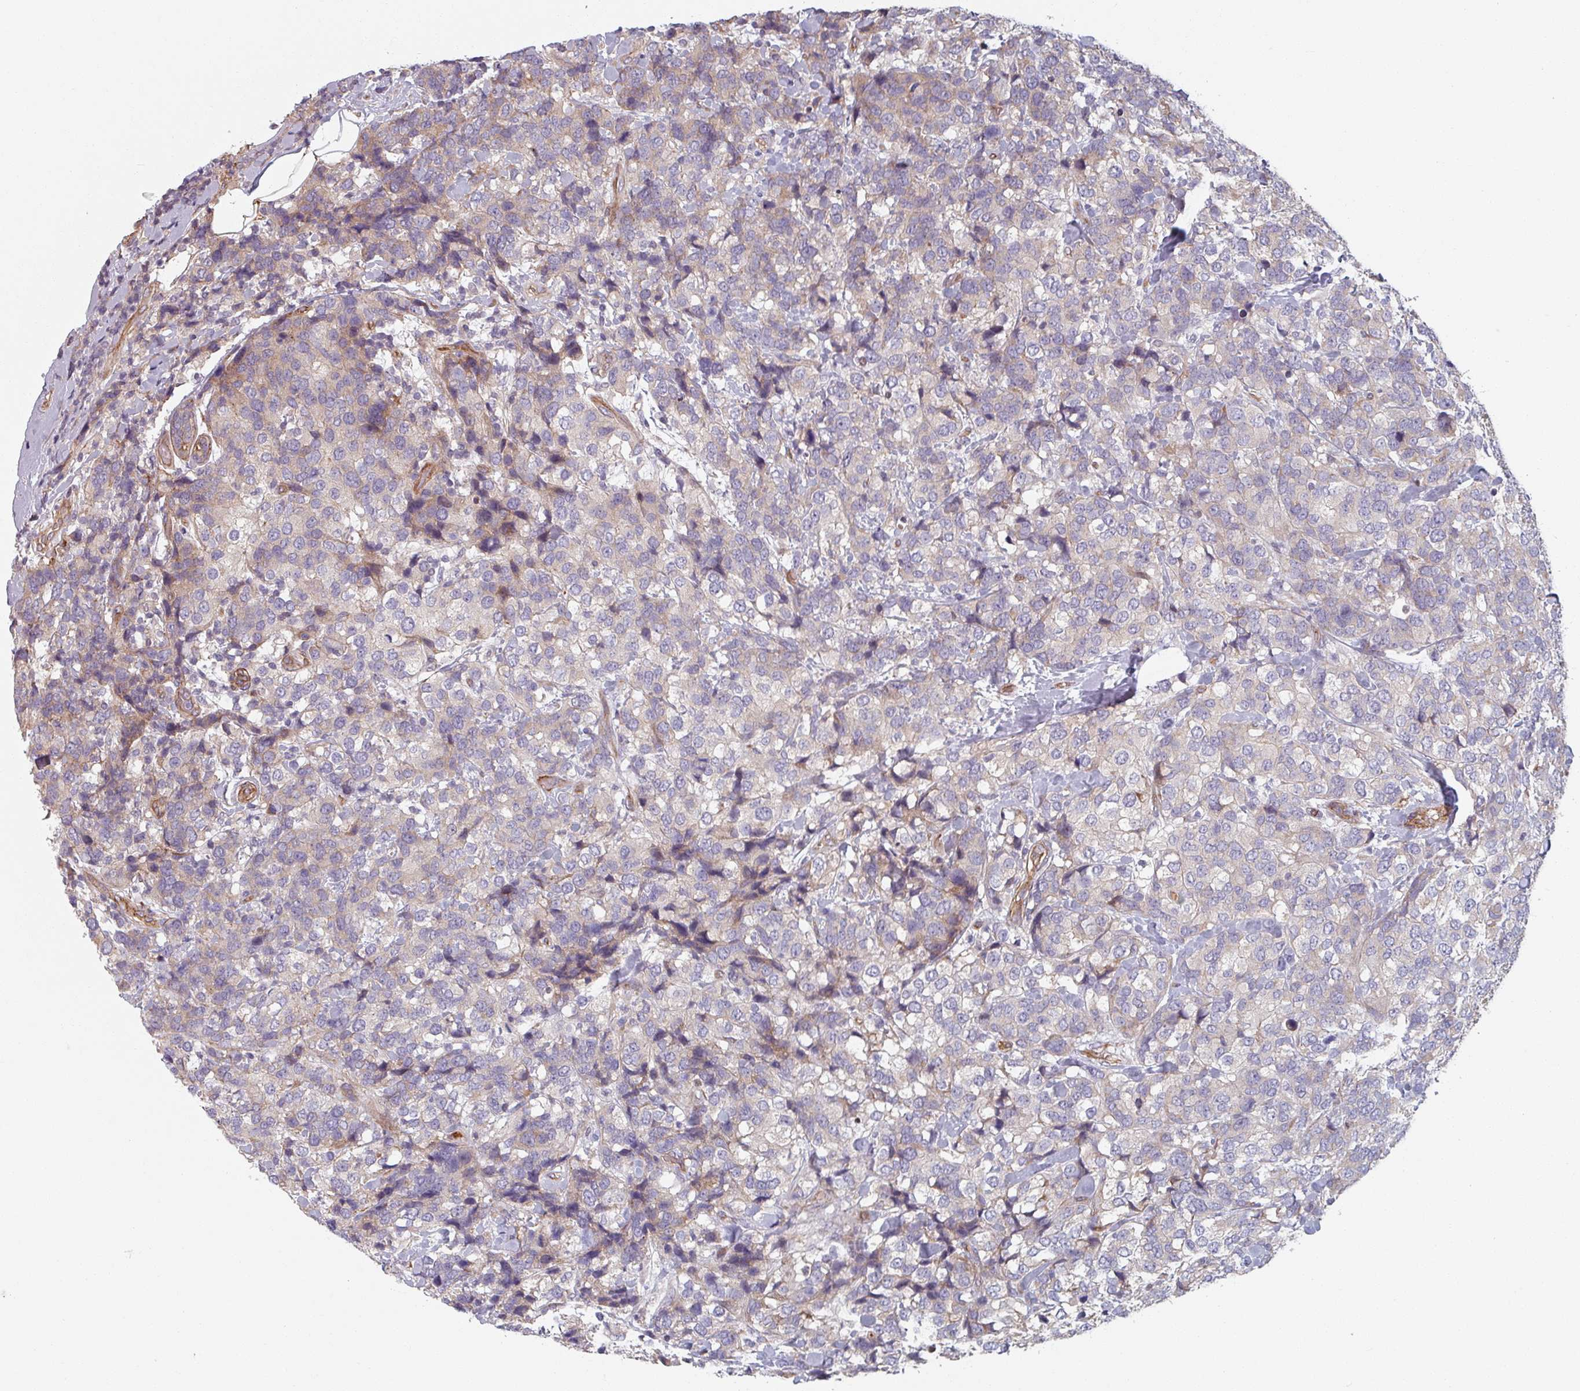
{"staining": {"intensity": "weak", "quantity": "<25%", "location": "cytoplasmic/membranous"}, "tissue": "breast cancer", "cell_type": "Tumor cells", "image_type": "cancer", "snomed": [{"axis": "morphology", "description": "Lobular carcinoma"}, {"axis": "topography", "description": "Breast"}], "caption": "High power microscopy micrograph of an immunohistochemistry photomicrograph of breast cancer (lobular carcinoma), revealing no significant positivity in tumor cells.", "gene": "C4BPB", "patient": {"sex": "female", "age": 59}}